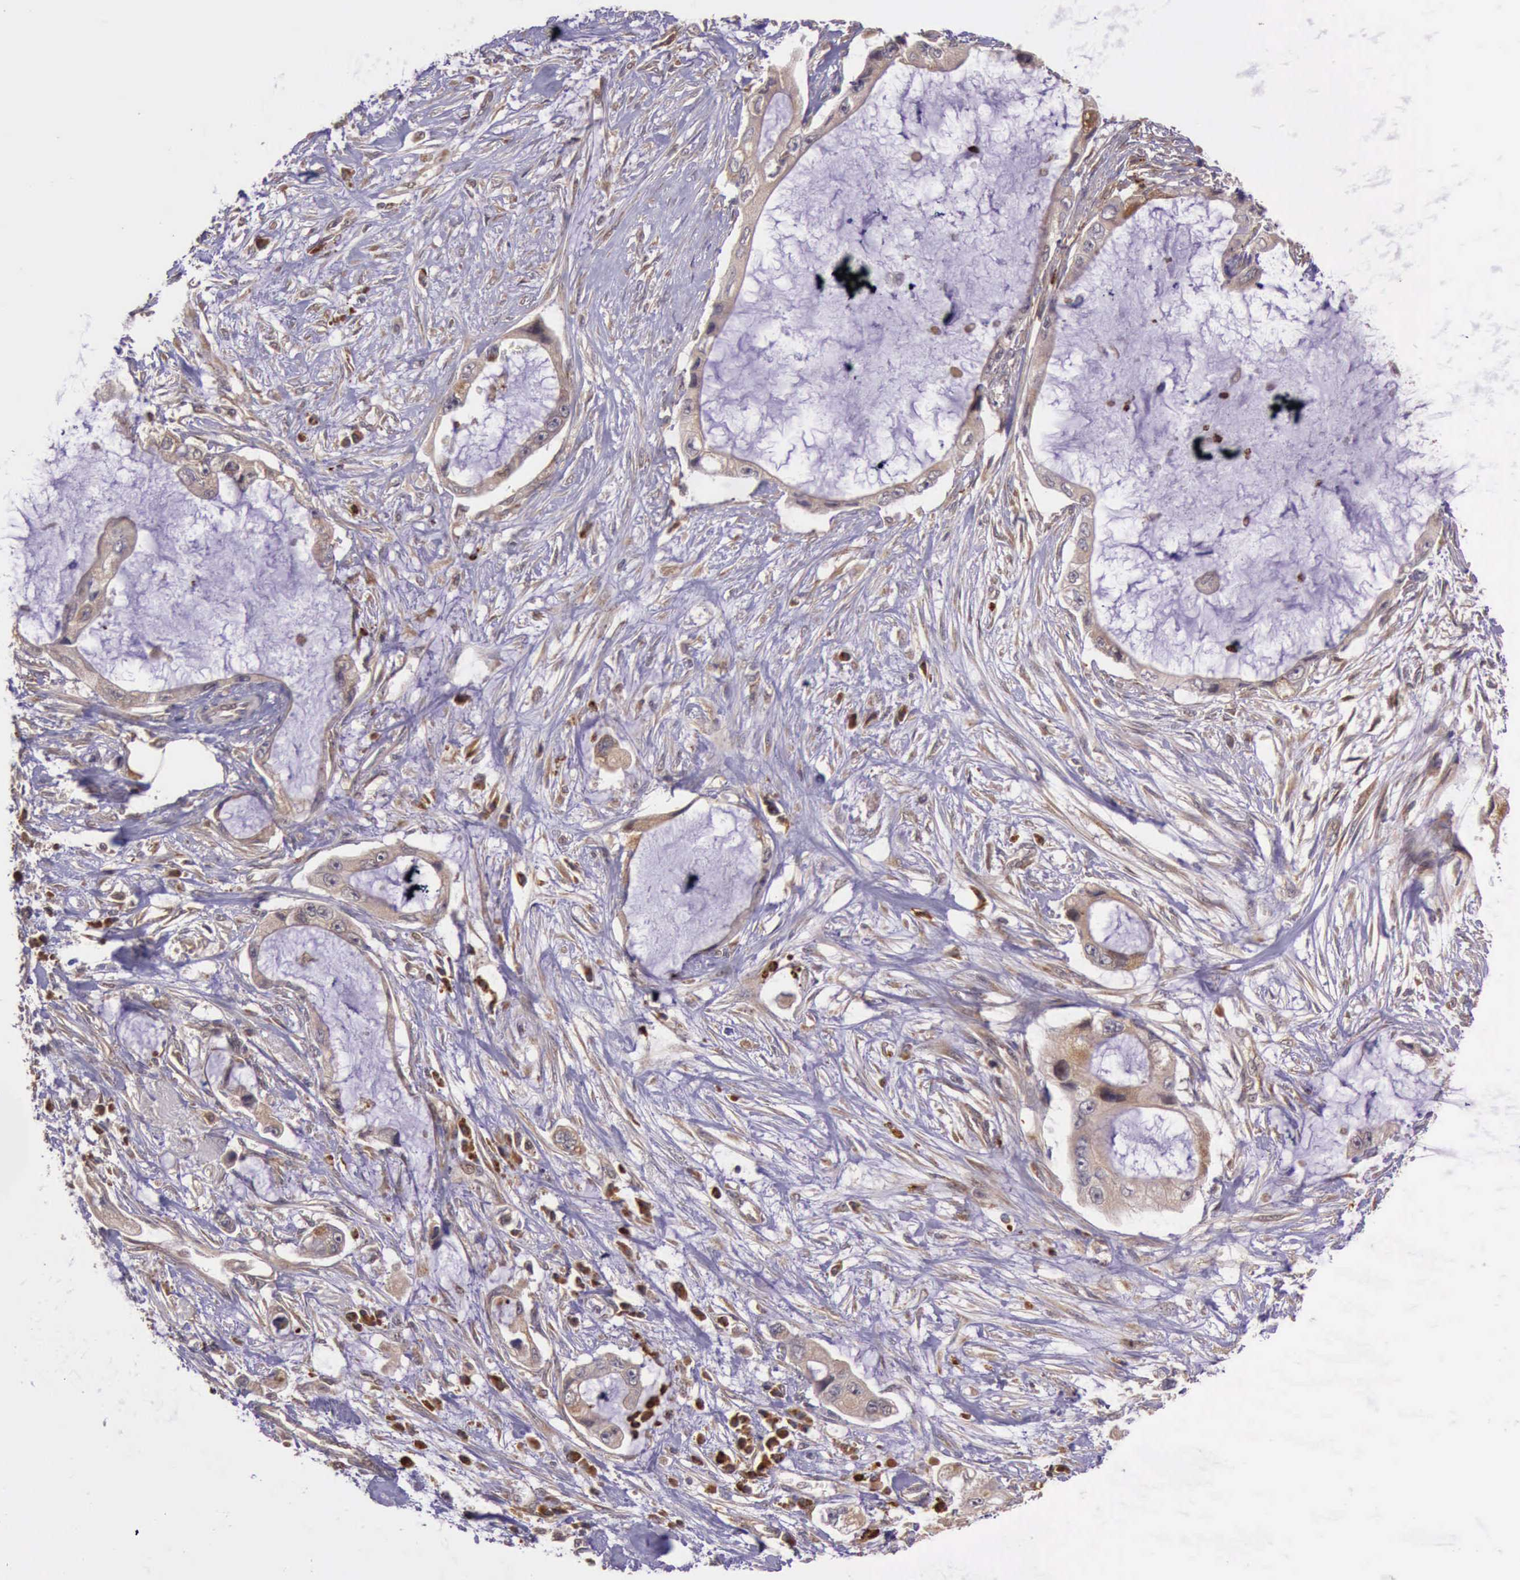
{"staining": {"intensity": "moderate", "quantity": "25%-75%", "location": "cytoplasmic/membranous"}, "tissue": "pancreatic cancer", "cell_type": "Tumor cells", "image_type": "cancer", "snomed": [{"axis": "morphology", "description": "Adenocarcinoma, NOS"}, {"axis": "topography", "description": "Pancreas"}, {"axis": "topography", "description": "Stomach, upper"}], "caption": "Moderate cytoplasmic/membranous protein staining is identified in approximately 25%-75% of tumor cells in pancreatic cancer.", "gene": "ARMCX3", "patient": {"sex": "male", "age": 77}}